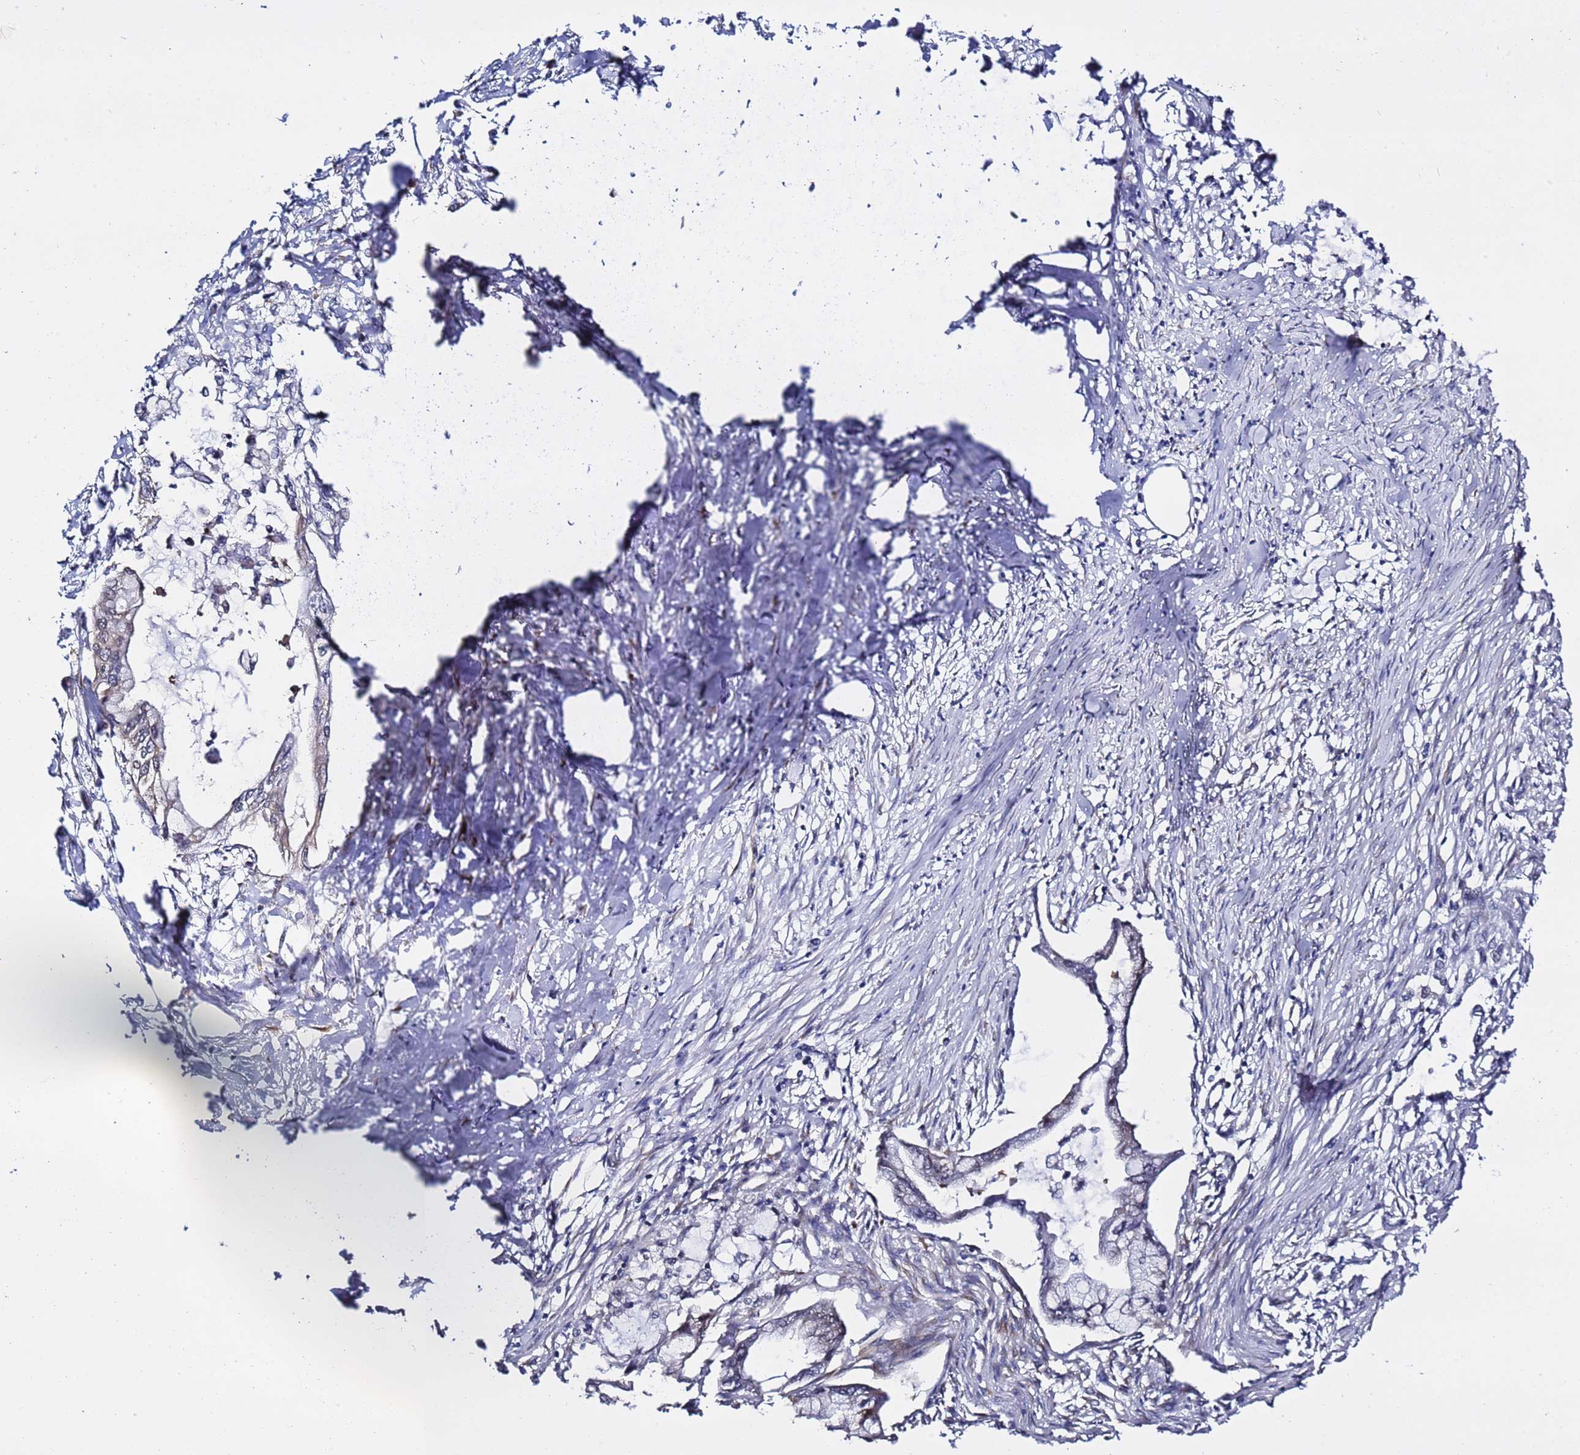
{"staining": {"intensity": "weak", "quantity": "<25%", "location": "nuclear"}, "tissue": "pancreatic cancer", "cell_type": "Tumor cells", "image_type": "cancer", "snomed": [{"axis": "morphology", "description": "Adenocarcinoma, NOS"}, {"axis": "topography", "description": "Pancreas"}], "caption": "Pancreatic cancer was stained to show a protein in brown. There is no significant staining in tumor cells.", "gene": "POLR2D", "patient": {"sex": "male", "age": 48}}